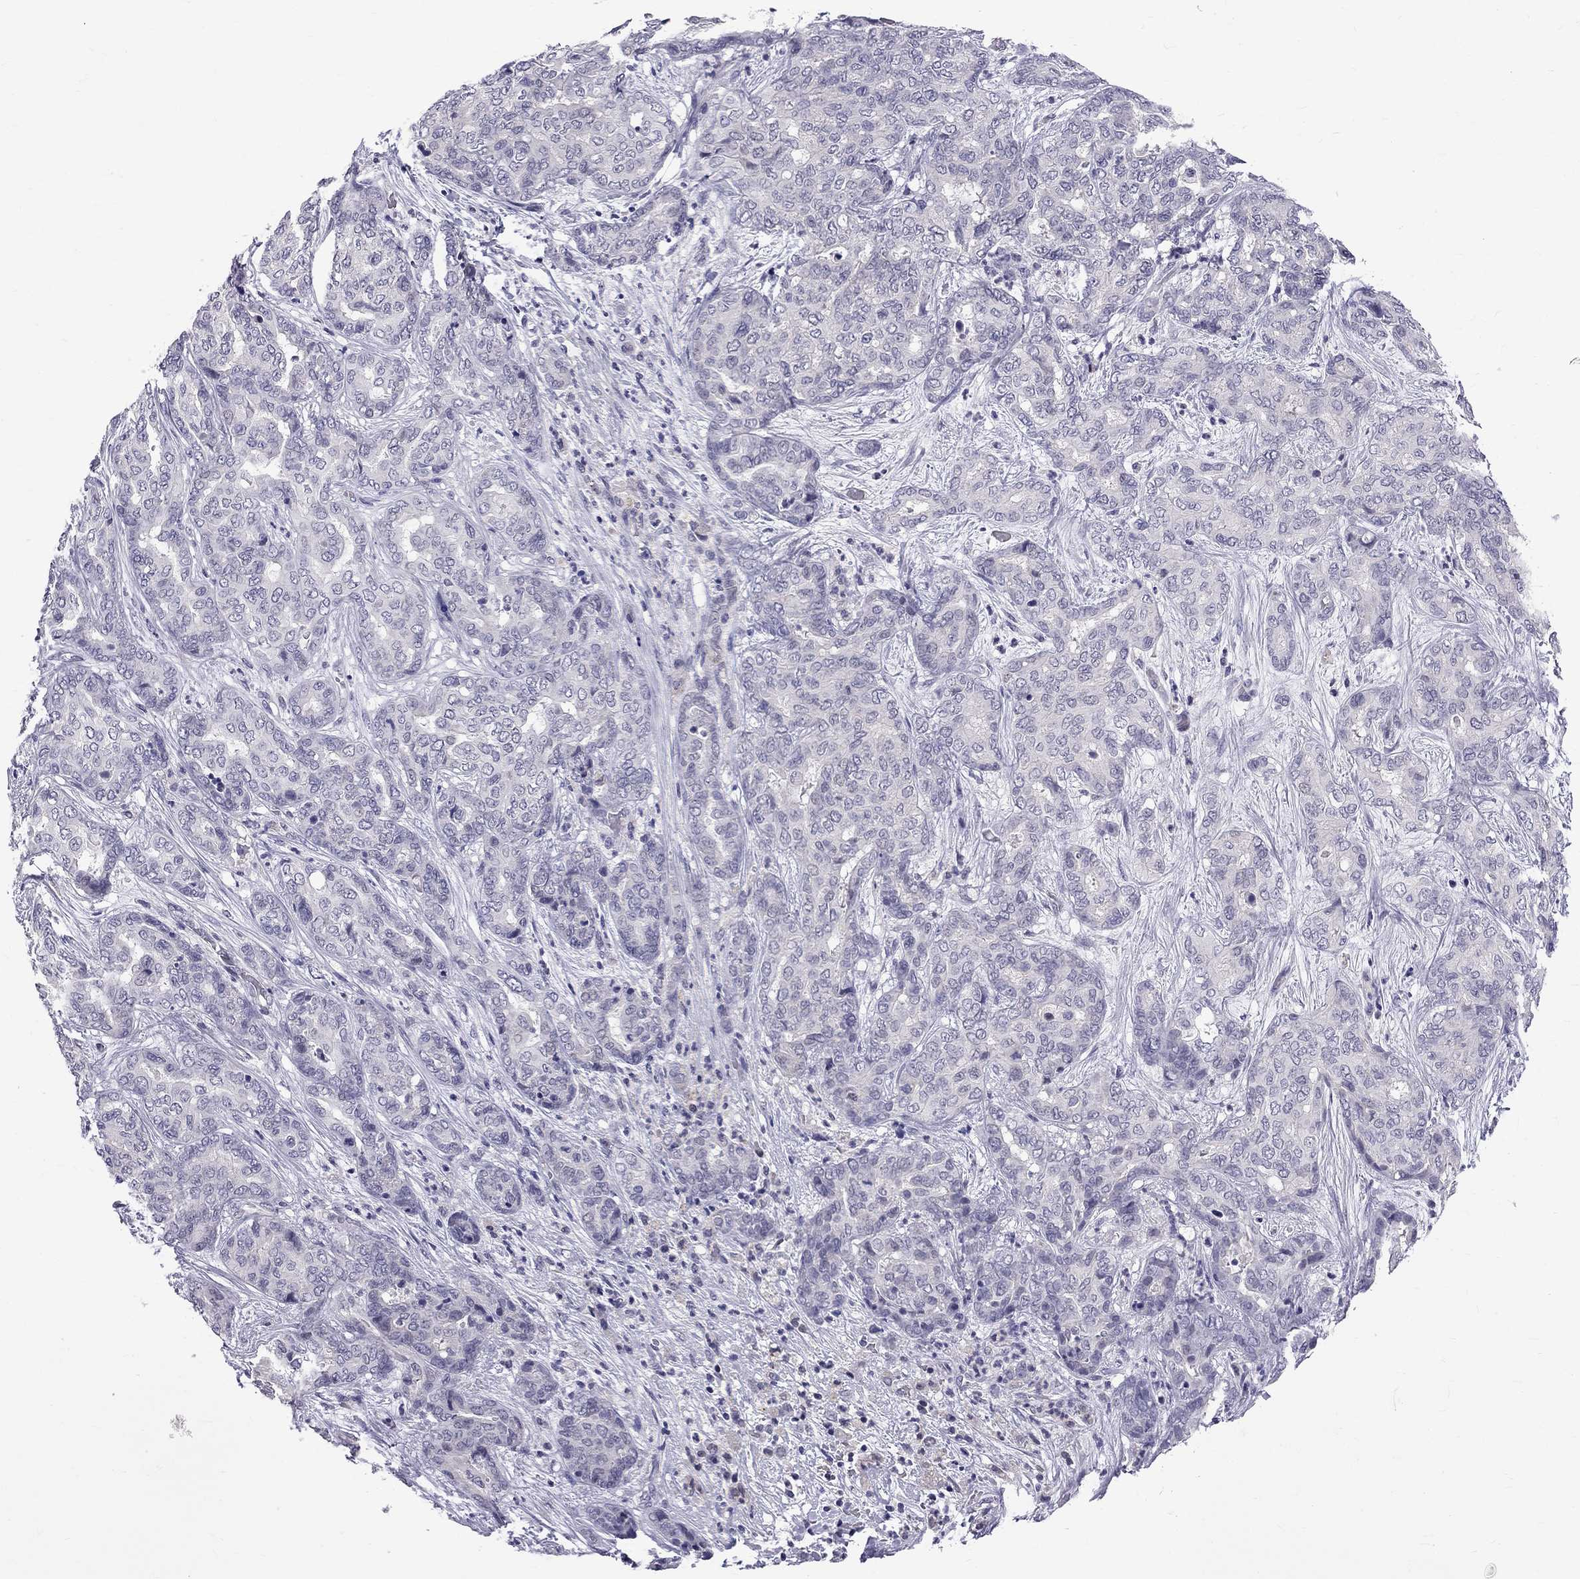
{"staining": {"intensity": "negative", "quantity": "none", "location": "none"}, "tissue": "liver cancer", "cell_type": "Tumor cells", "image_type": "cancer", "snomed": [{"axis": "morphology", "description": "Cholangiocarcinoma"}, {"axis": "topography", "description": "Liver"}], "caption": "This photomicrograph is of liver cholangiocarcinoma stained with IHC to label a protein in brown with the nuclei are counter-stained blue. There is no expression in tumor cells.", "gene": "RTL9", "patient": {"sex": "female", "age": 64}}